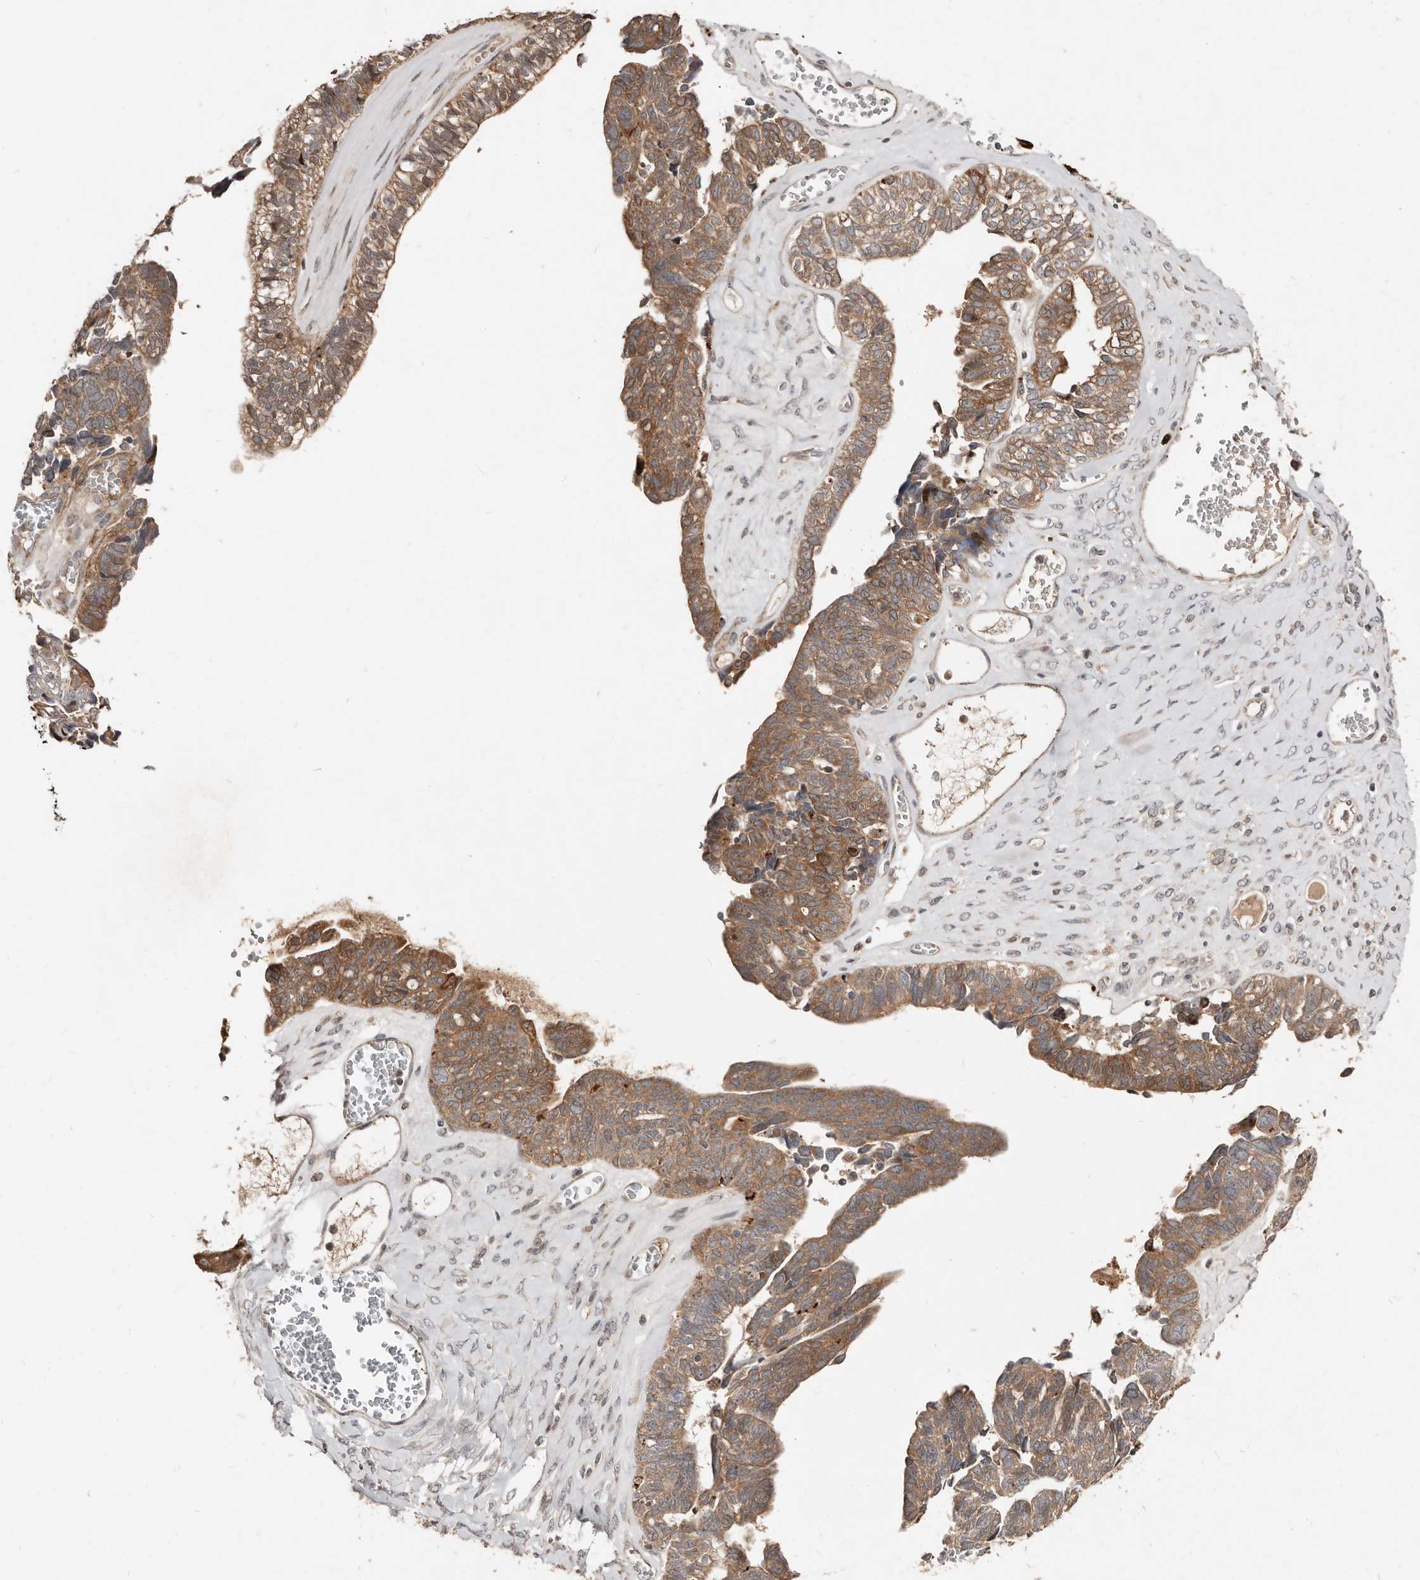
{"staining": {"intensity": "moderate", "quantity": ">75%", "location": "cytoplasmic/membranous"}, "tissue": "ovarian cancer", "cell_type": "Tumor cells", "image_type": "cancer", "snomed": [{"axis": "morphology", "description": "Cystadenocarcinoma, serous, NOS"}, {"axis": "topography", "description": "Ovary"}], "caption": "The histopathology image demonstrates immunohistochemical staining of serous cystadenocarcinoma (ovarian). There is moderate cytoplasmic/membranous expression is appreciated in about >75% of tumor cells.", "gene": "SMYD4", "patient": {"sex": "female", "age": 79}}